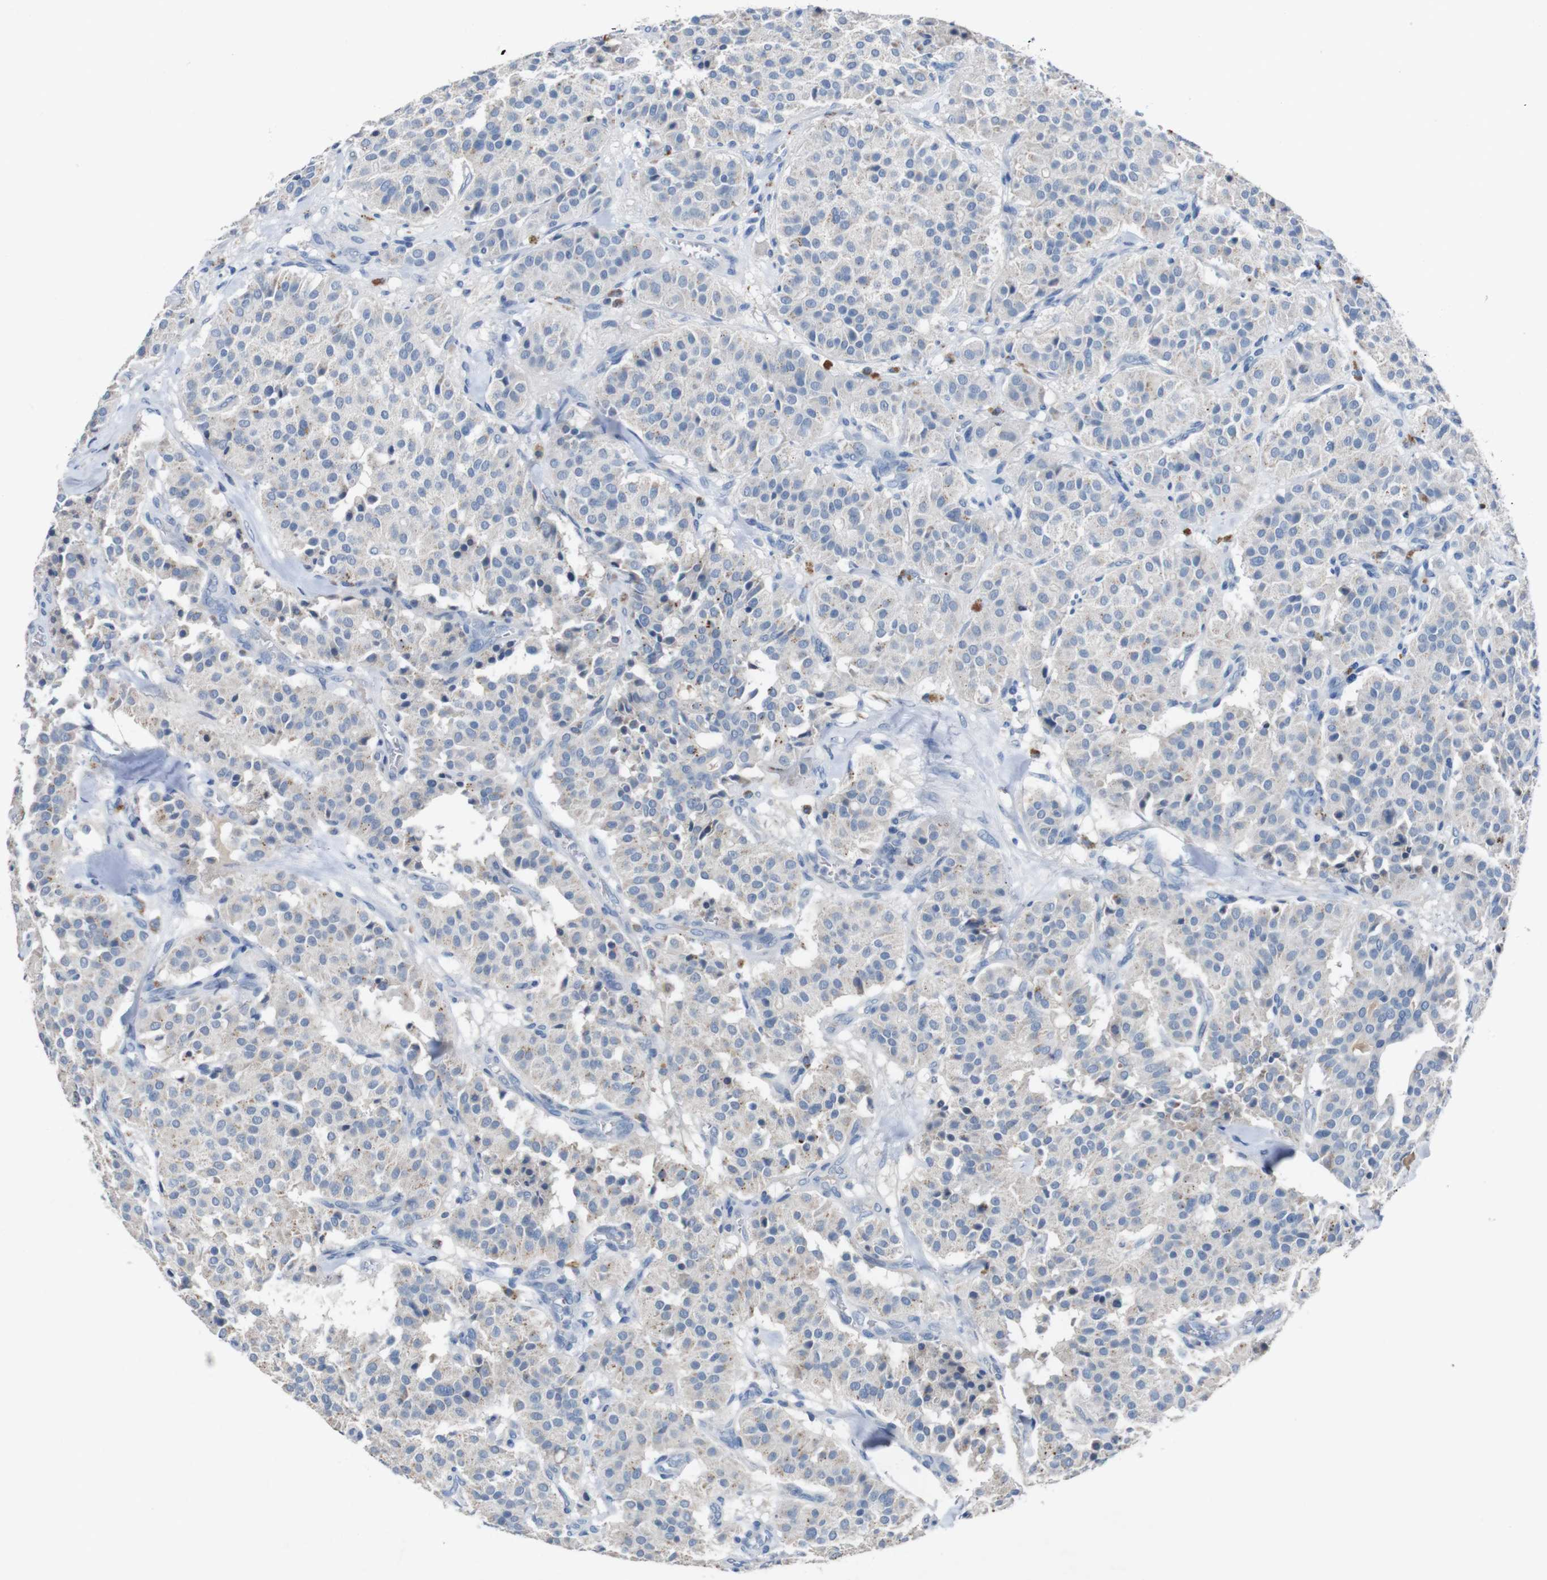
{"staining": {"intensity": "weak", "quantity": "<25%", "location": "cytoplasmic/membranous"}, "tissue": "carcinoid", "cell_type": "Tumor cells", "image_type": "cancer", "snomed": [{"axis": "morphology", "description": "Carcinoid, malignant, NOS"}, {"axis": "topography", "description": "Lung"}], "caption": "An IHC photomicrograph of carcinoid is shown. There is no staining in tumor cells of carcinoid.", "gene": "SLC2A8", "patient": {"sex": "male", "age": 30}}